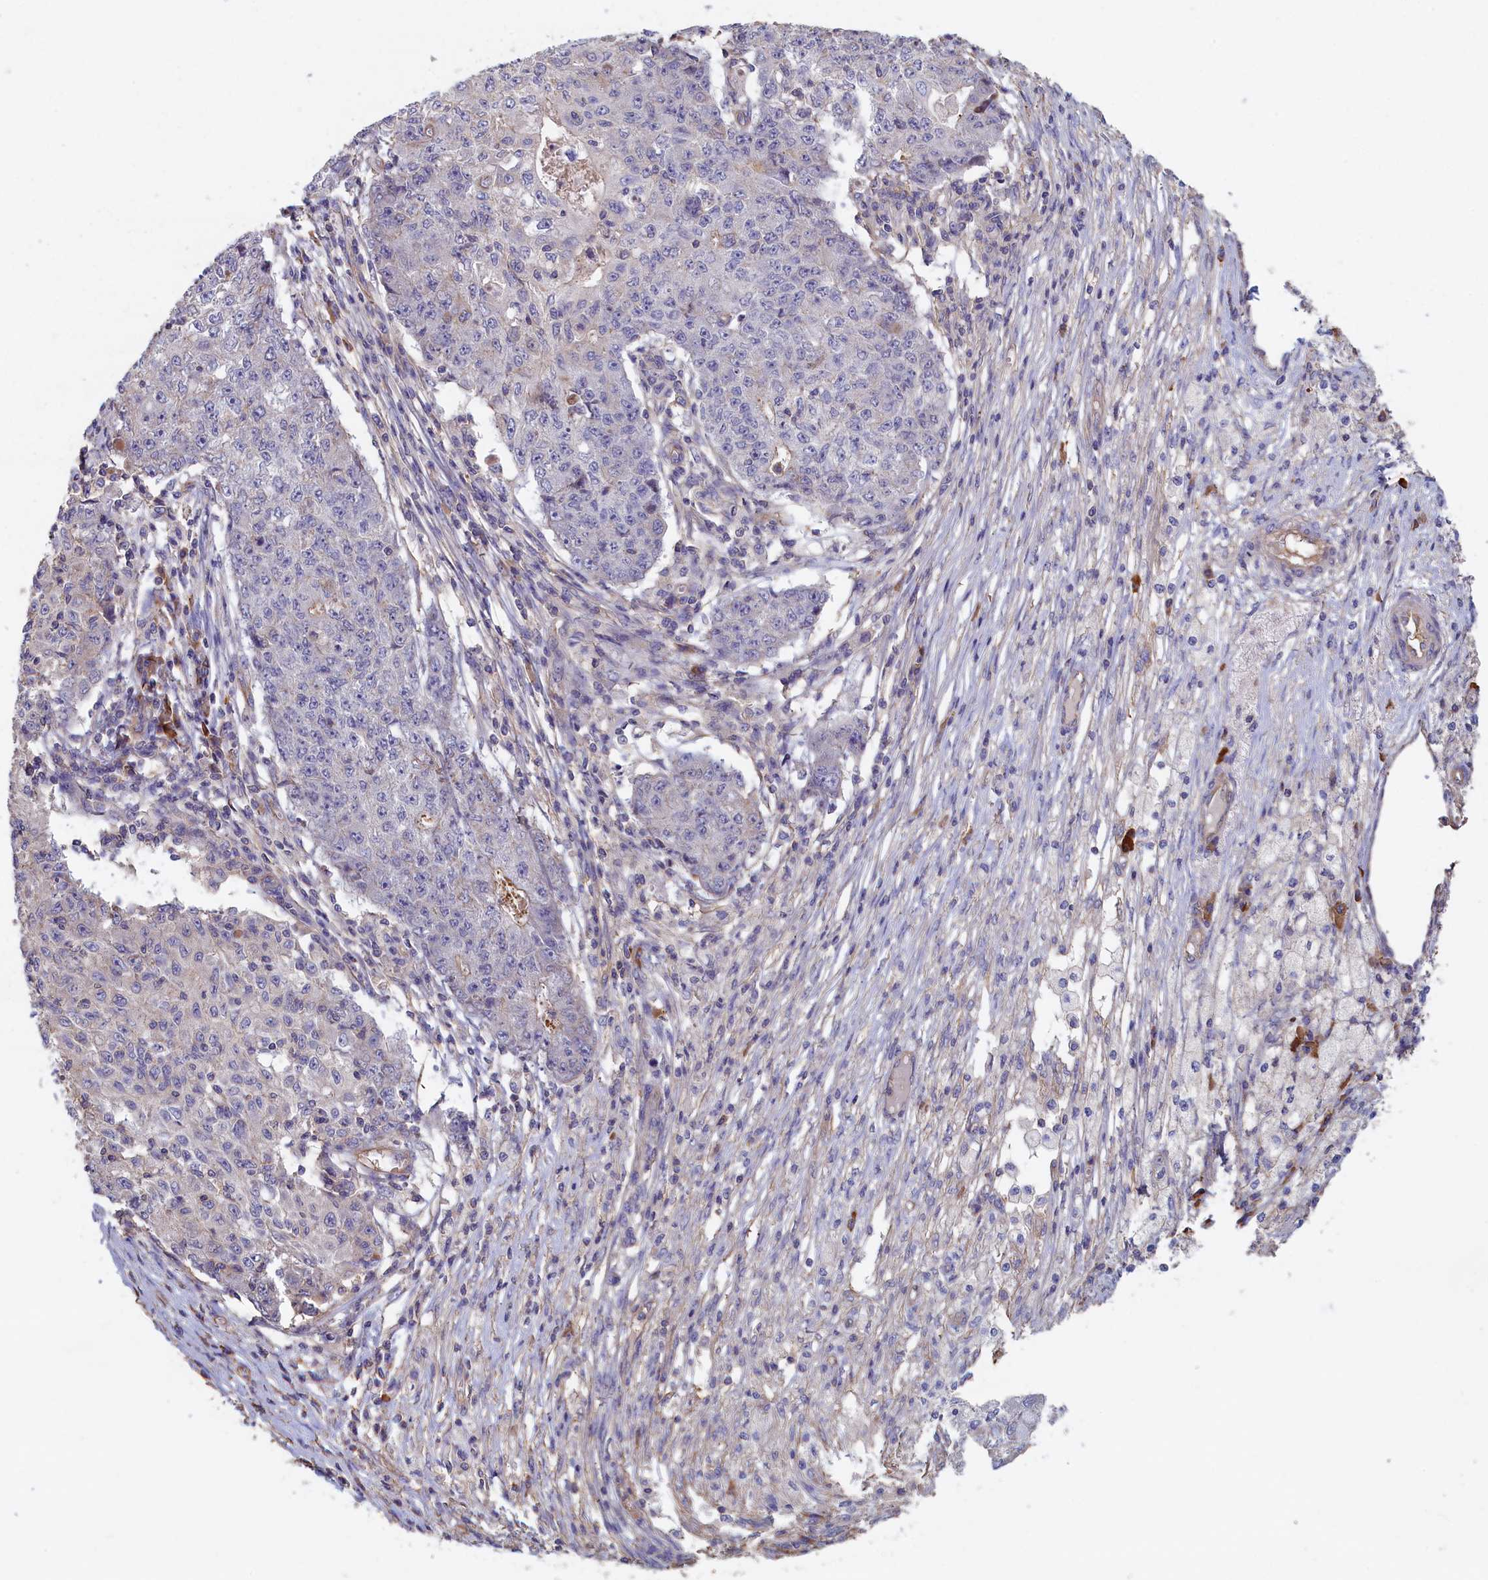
{"staining": {"intensity": "negative", "quantity": "none", "location": "none"}, "tissue": "ovarian cancer", "cell_type": "Tumor cells", "image_type": "cancer", "snomed": [{"axis": "morphology", "description": "Carcinoma, endometroid"}, {"axis": "topography", "description": "Ovary"}], "caption": "Endometroid carcinoma (ovarian) was stained to show a protein in brown. There is no significant positivity in tumor cells.", "gene": "ANKRD2", "patient": {"sex": "female", "age": 42}}